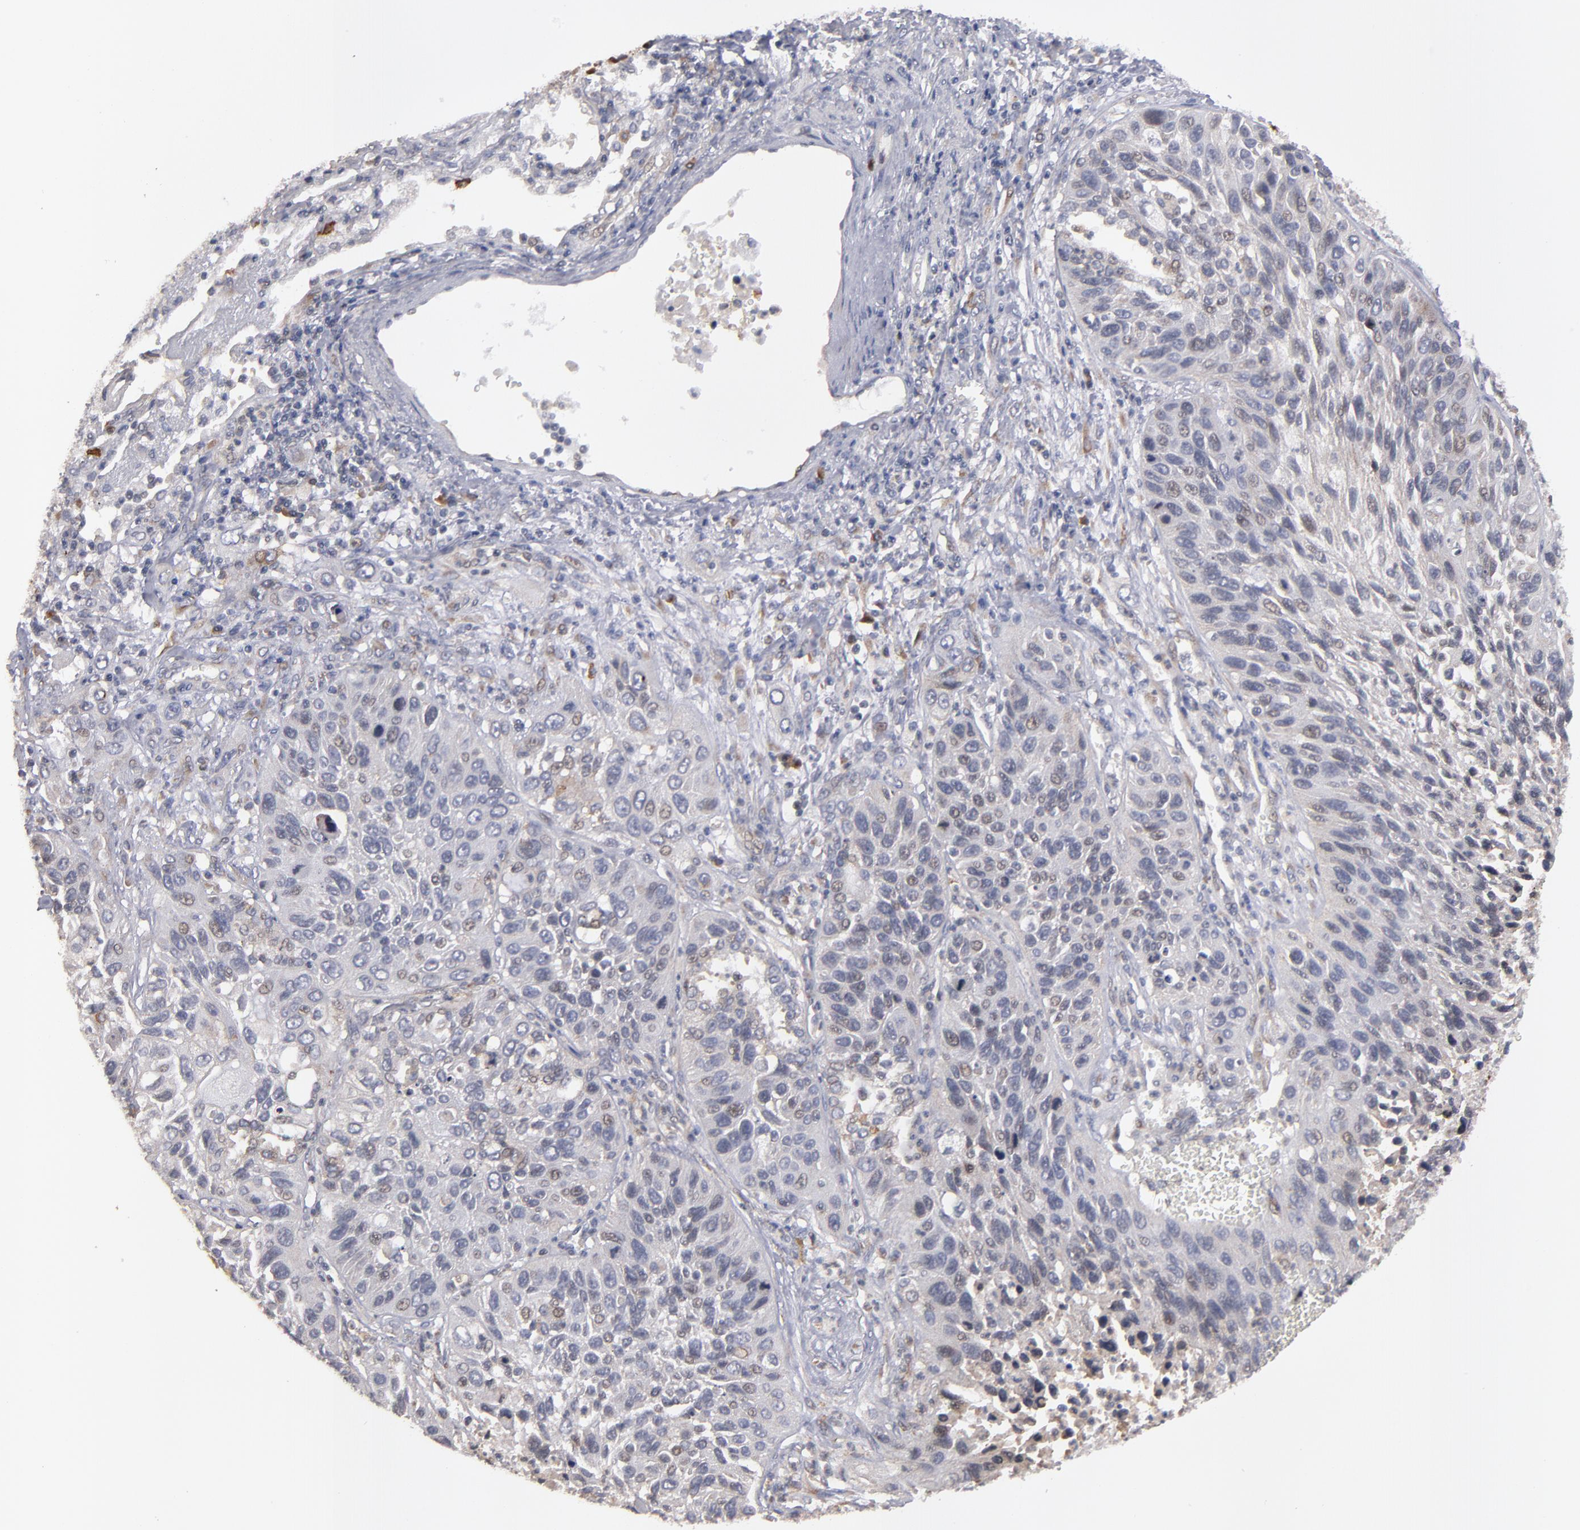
{"staining": {"intensity": "weak", "quantity": "<25%", "location": "cytoplasmic/membranous,nuclear"}, "tissue": "lung cancer", "cell_type": "Tumor cells", "image_type": "cancer", "snomed": [{"axis": "morphology", "description": "Squamous cell carcinoma, NOS"}, {"axis": "topography", "description": "Lung"}], "caption": "Lung cancer was stained to show a protein in brown. There is no significant staining in tumor cells.", "gene": "SND1", "patient": {"sex": "female", "age": 76}}